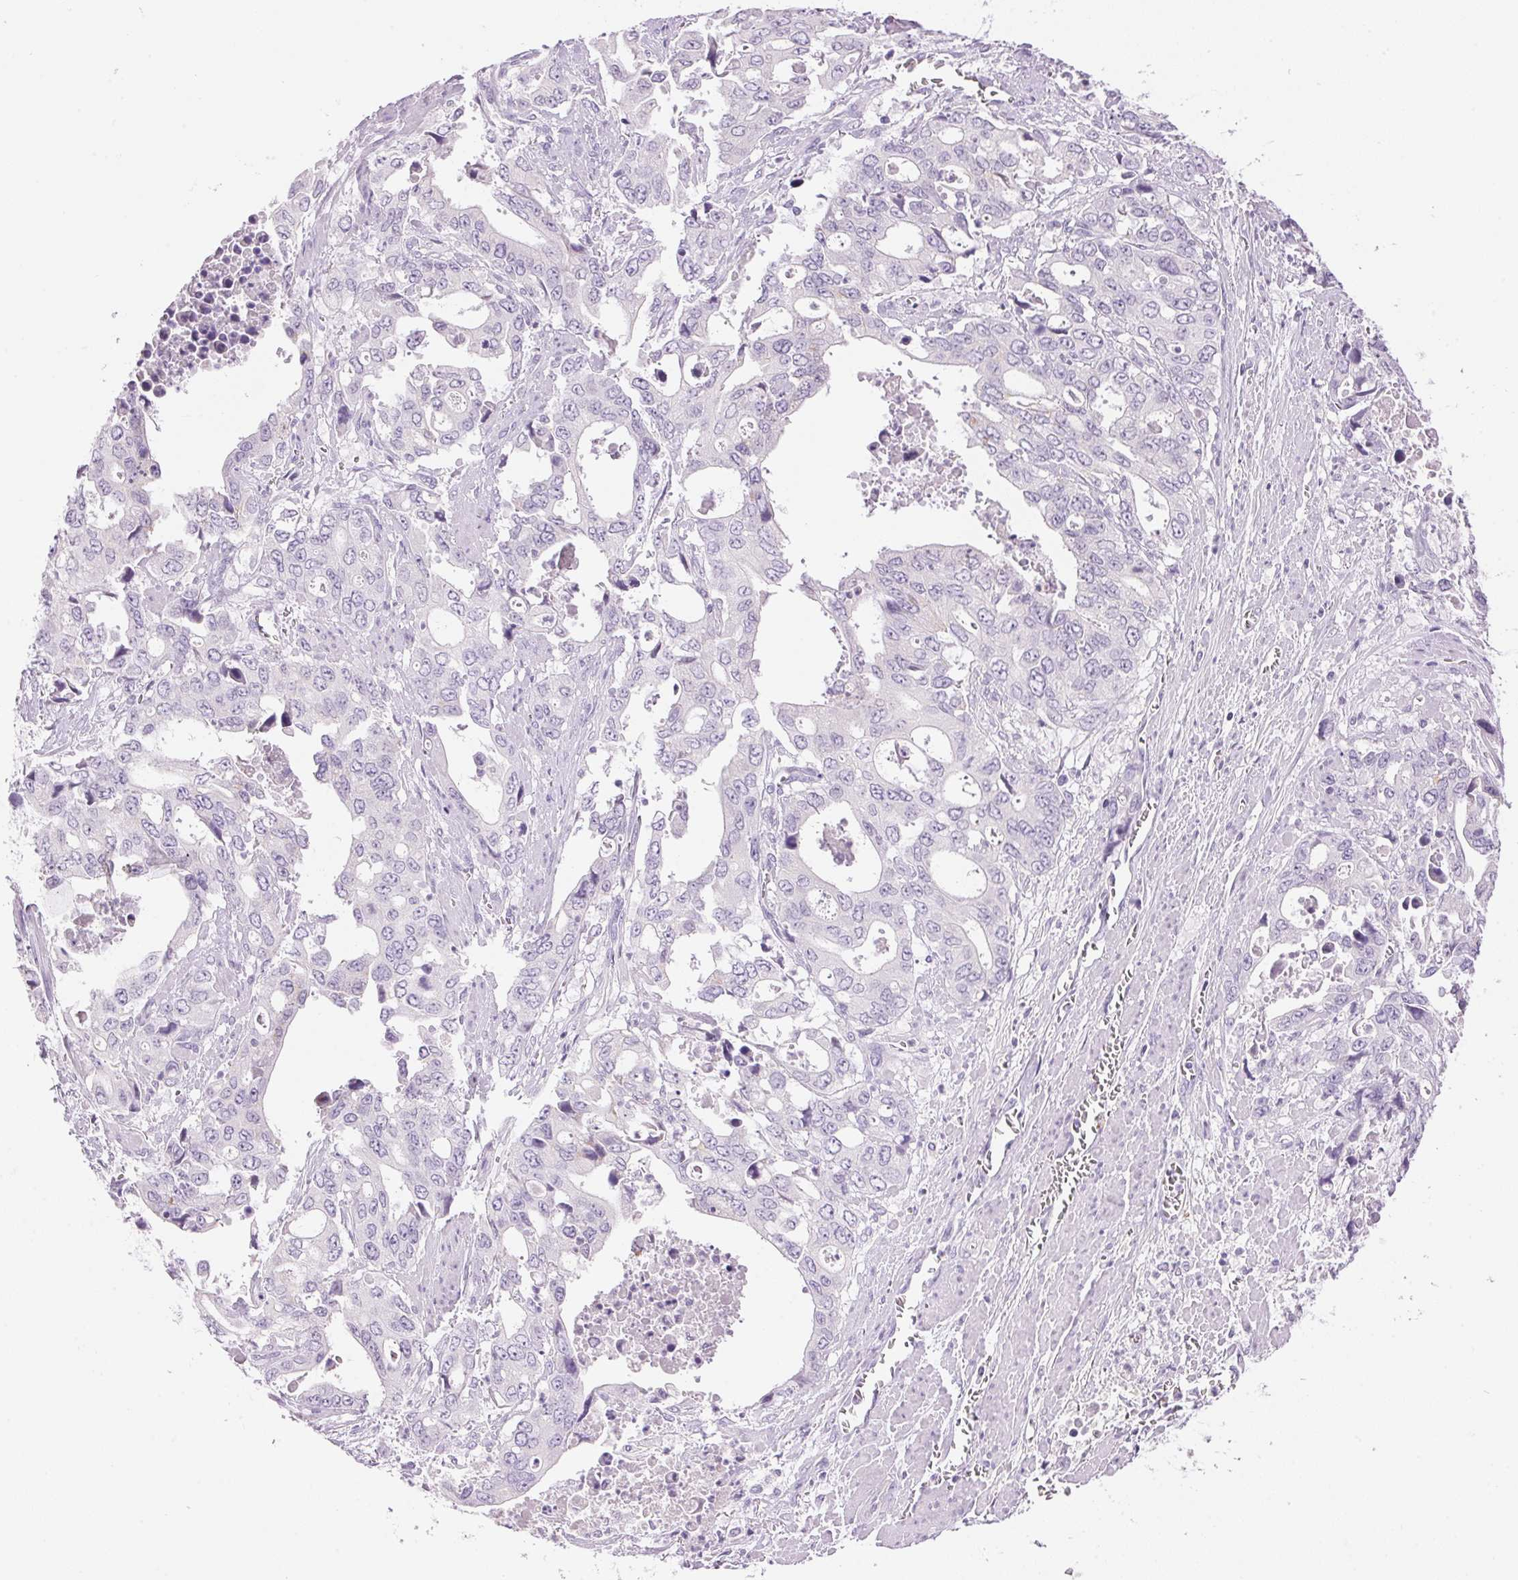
{"staining": {"intensity": "negative", "quantity": "none", "location": "none"}, "tissue": "stomach cancer", "cell_type": "Tumor cells", "image_type": "cancer", "snomed": [{"axis": "morphology", "description": "Adenocarcinoma, NOS"}, {"axis": "topography", "description": "Stomach, upper"}], "caption": "Immunohistochemical staining of human stomach adenocarcinoma exhibits no significant positivity in tumor cells.", "gene": "HSD17B2", "patient": {"sex": "male", "age": 74}}